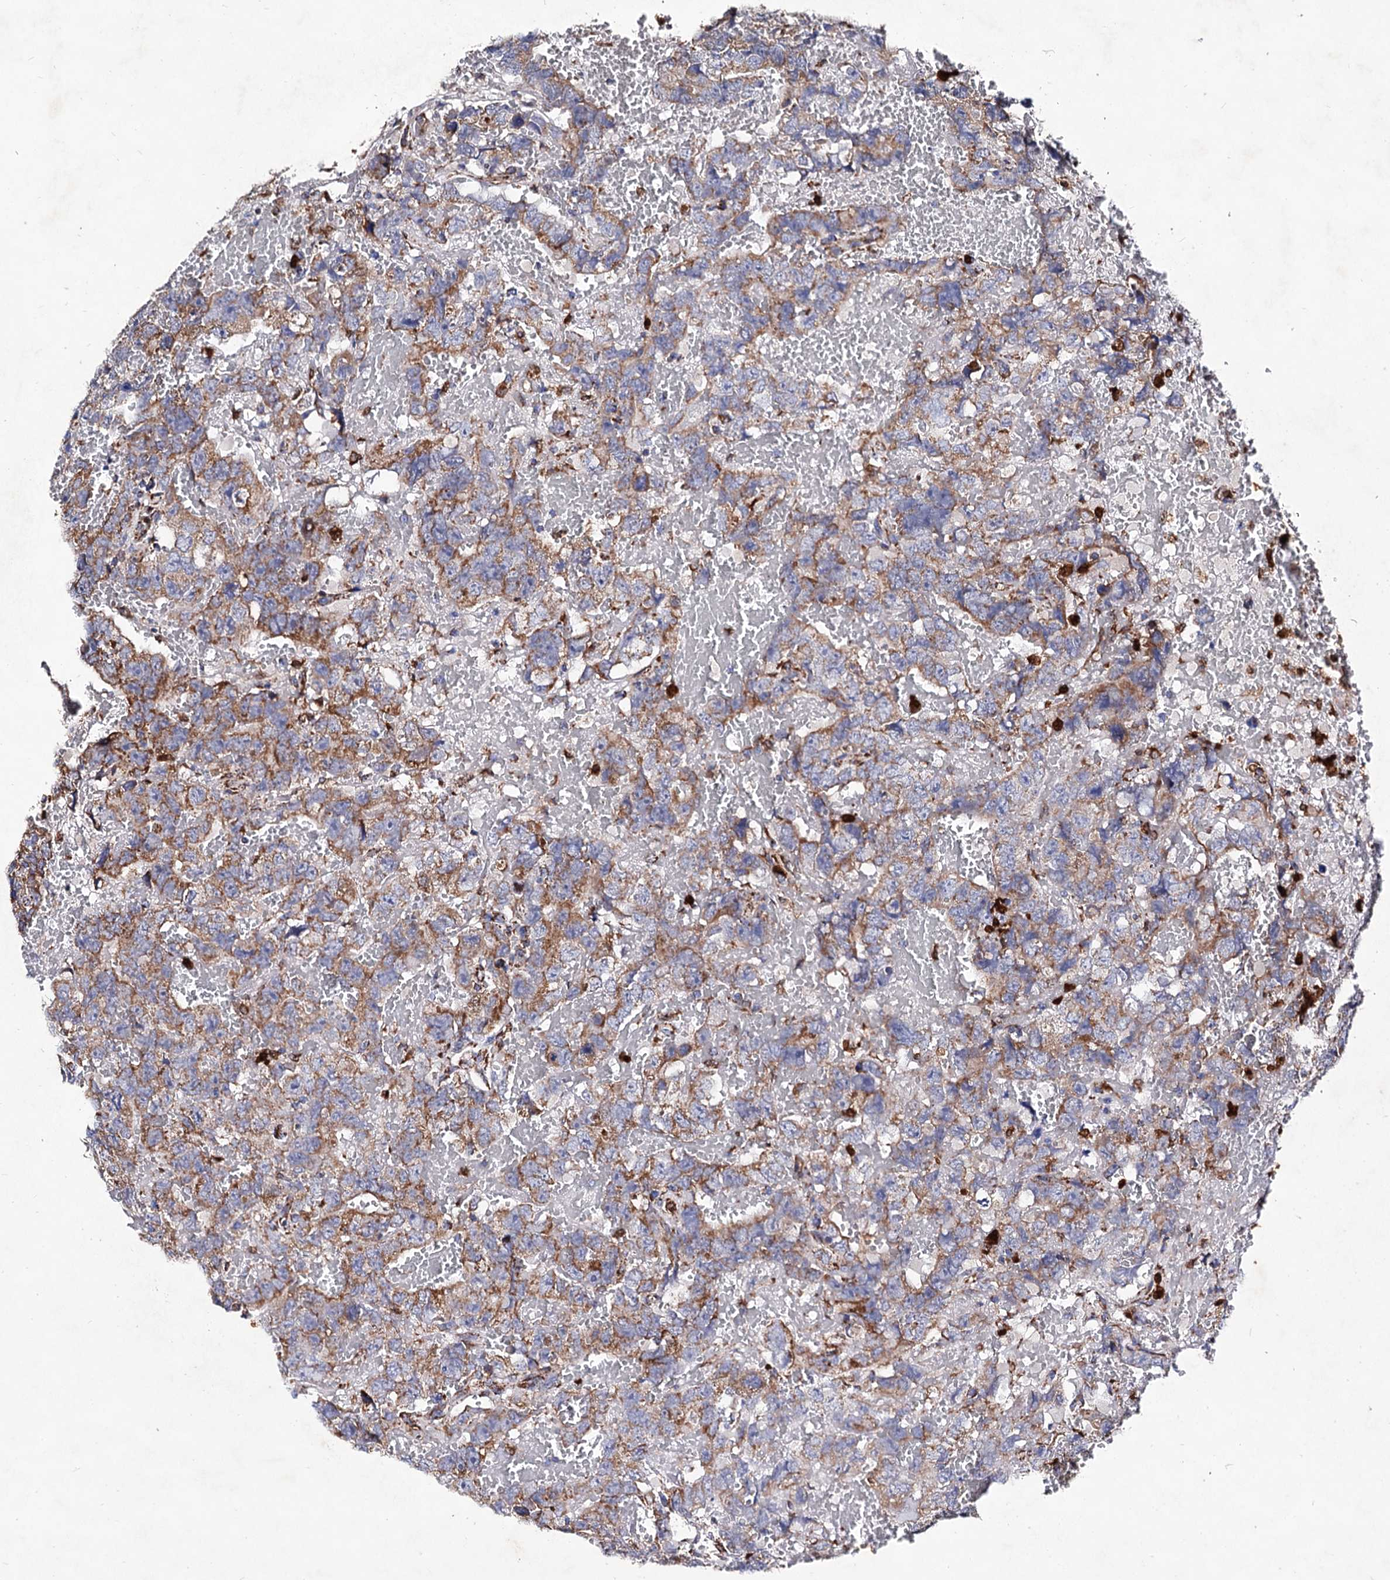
{"staining": {"intensity": "moderate", "quantity": ">75%", "location": "cytoplasmic/membranous"}, "tissue": "testis cancer", "cell_type": "Tumor cells", "image_type": "cancer", "snomed": [{"axis": "morphology", "description": "Carcinoma, Embryonal, NOS"}, {"axis": "topography", "description": "Testis"}], "caption": "A micrograph of testis cancer stained for a protein exhibits moderate cytoplasmic/membranous brown staining in tumor cells.", "gene": "ACAD9", "patient": {"sex": "male", "age": 45}}